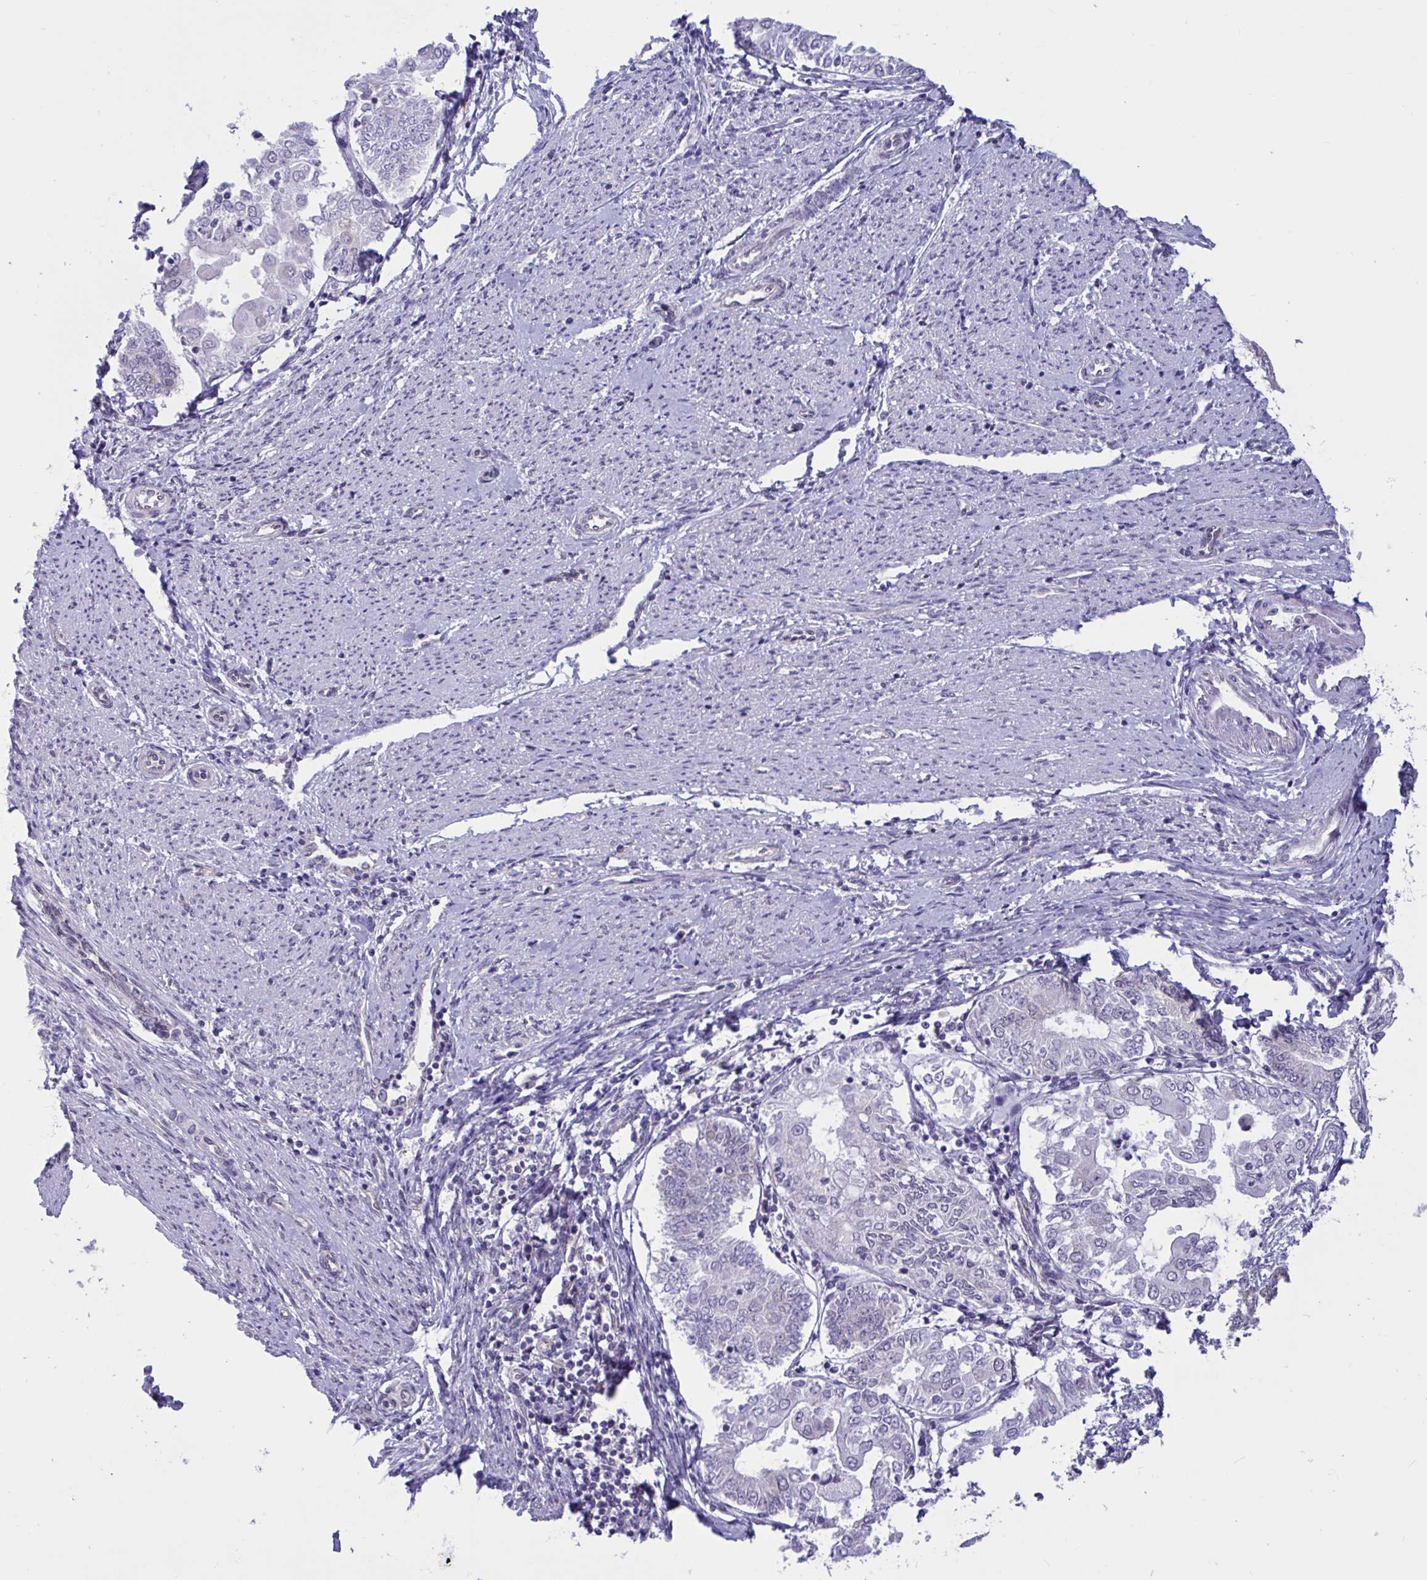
{"staining": {"intensity": "negative", "quantity": "none", "location": "none"}, "tissue": "endometrial cancer", "cell_type": "Tumor cells", "image_type": "cancer", "snomed": [{"axis": "morphology", "description": "Adenocarcinoma, NOS"}, {"axis": "topography", "description": "Endometrium"}], "caption": "IHC histopathology image of neoplastic tissue: endometrial adenocarcinoma stained with DAB exhibits no significant protein expression in tumor cells.", "gene": "CAMLG", "patient": {"sex": "female", "age": 68}}